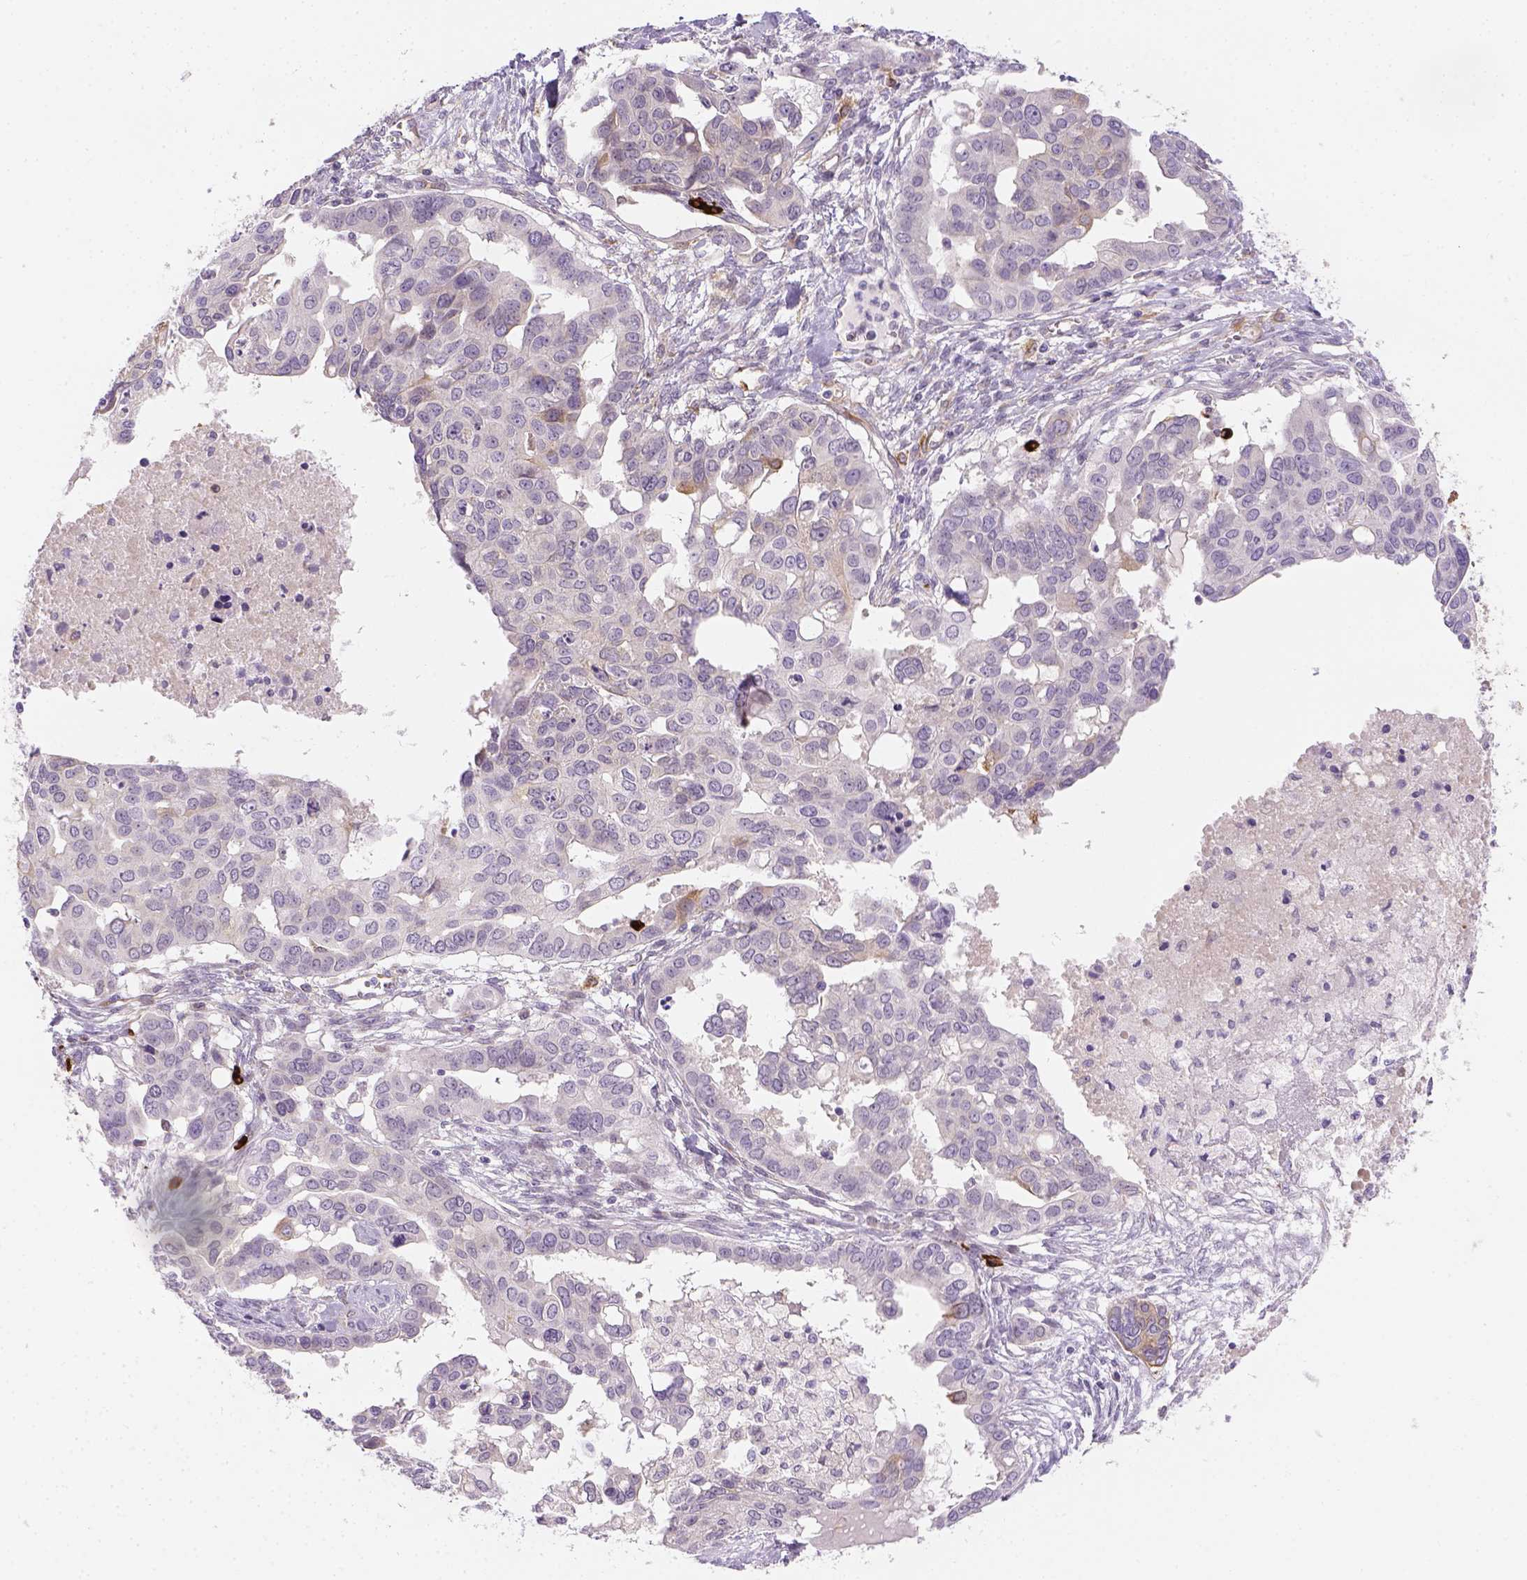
{"staining": {"intensity": "negative", "quantity": "none", "location": "none"}, "tissue": "ovarian cancer", "cell_type": "Tumor cells", "image_type": "cancer", "snomed": [{"axis": "morphology", "description": "Carcinoma, endometroid"}, {"axis": "topography", "description": "Ovary"}], "caption": "Immunohistochemistry (IHC) histopathology image of human ovarian endometroid carcinoma stained for a protein (brown), which shows no positivity in tumor cells.", "gene": "CACNB1", "patient": {"sex": "female", "age": 78}}